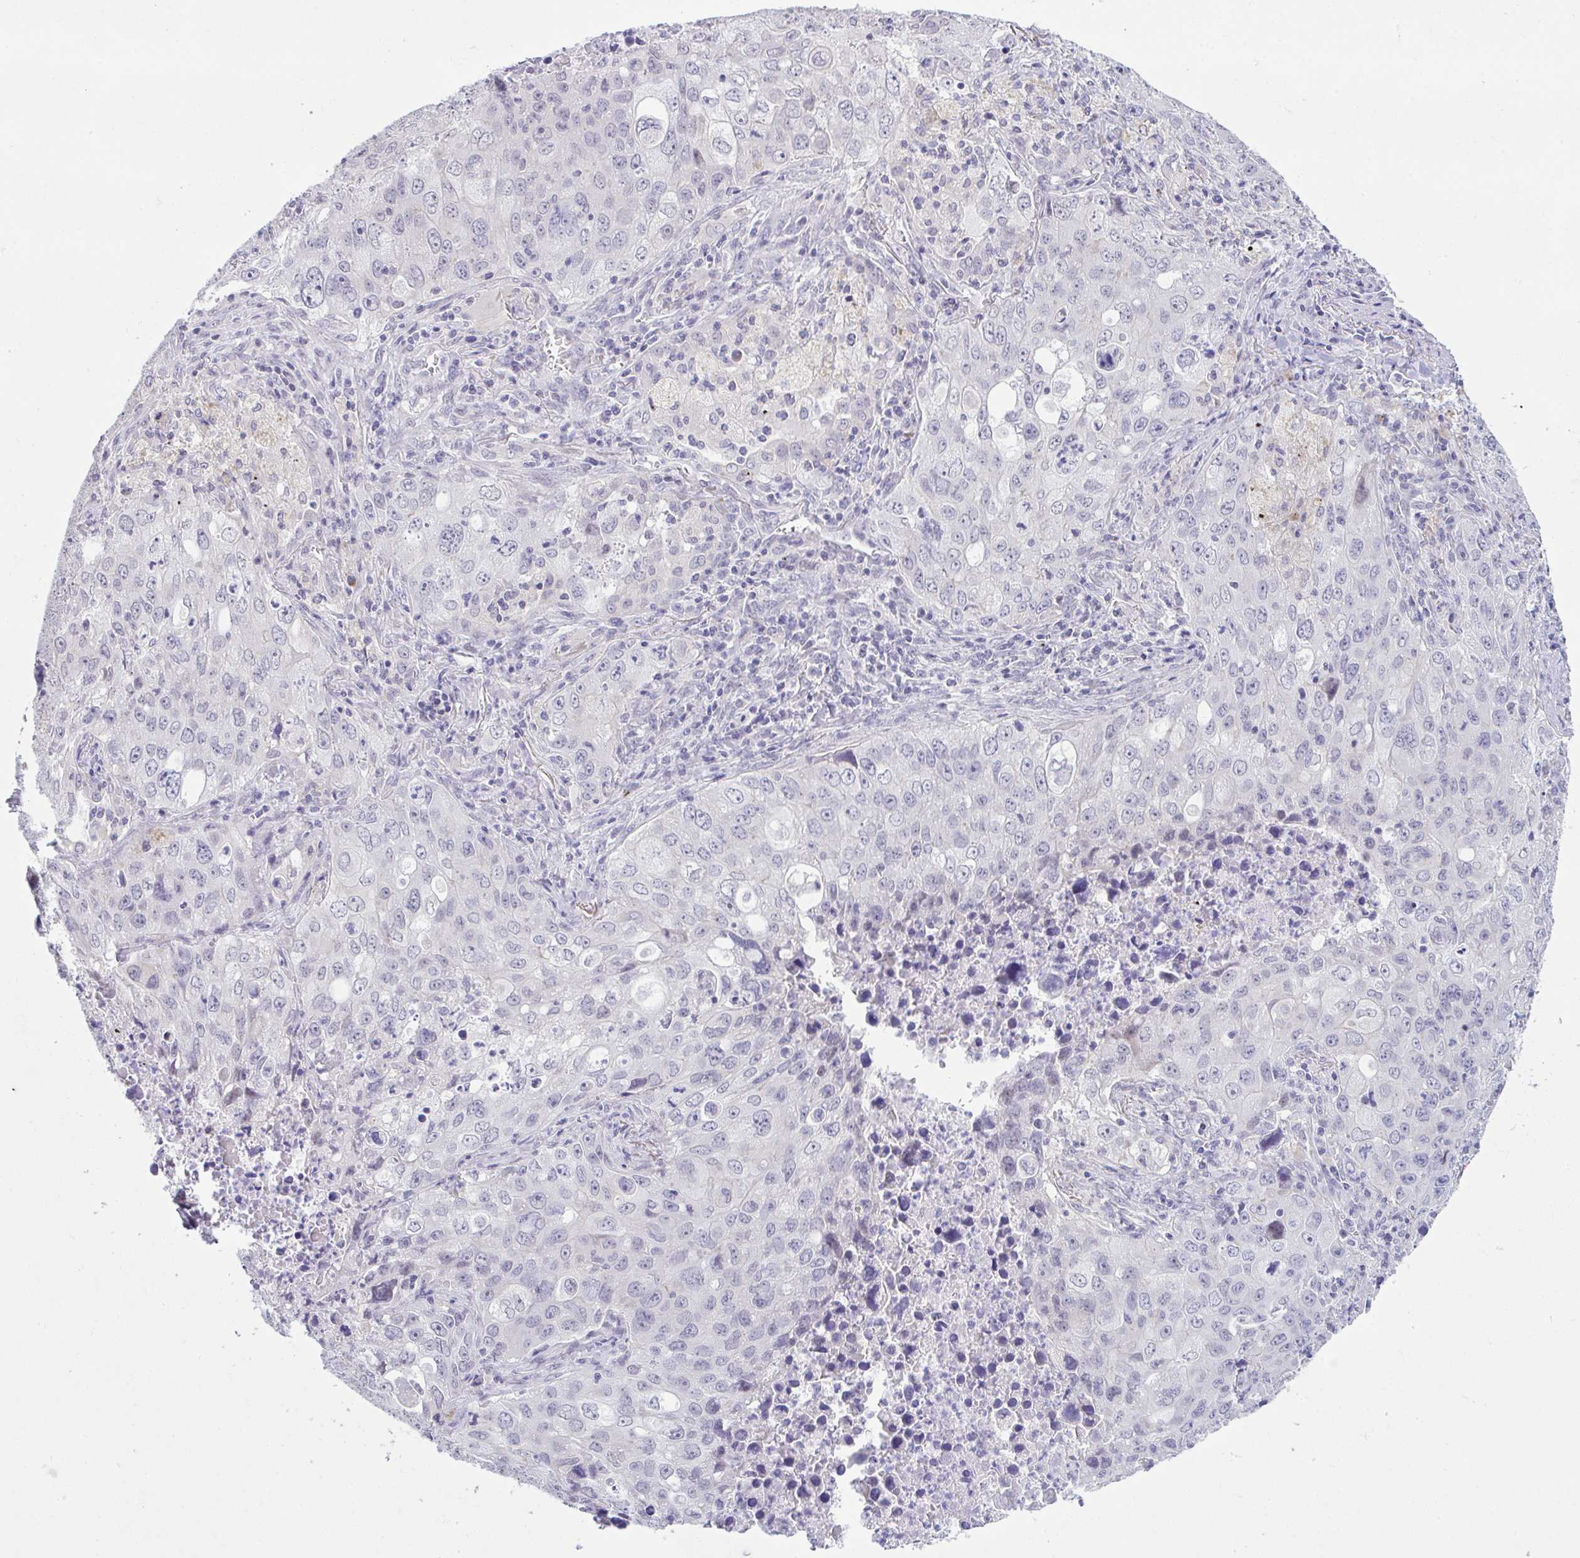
{"staining": {"intensity": "negative", "quantity": "none", "location": "none"}, "tissue": "lung cancer", "cell_type": "Tumor cells", "image_type": "cancer", "snomed": [{"axis": "morphology", "description": "Adenocarcinoma, NOS"}, {"axis": "morphology", "description": "Adenocarcinoma, metastatic, NOS"}, {"axis": "topography", "description": "Lymph node"}, {"axis": "topography", "description": "Lung"}], "caption": "Tumor cells are negative for brown protein staining in lung adenocarcinoma. (DAB IHC with hematoxylin counter stain).", "gene": "ATP6V0D2", "patient": {"sex": "female", "age": 42}}